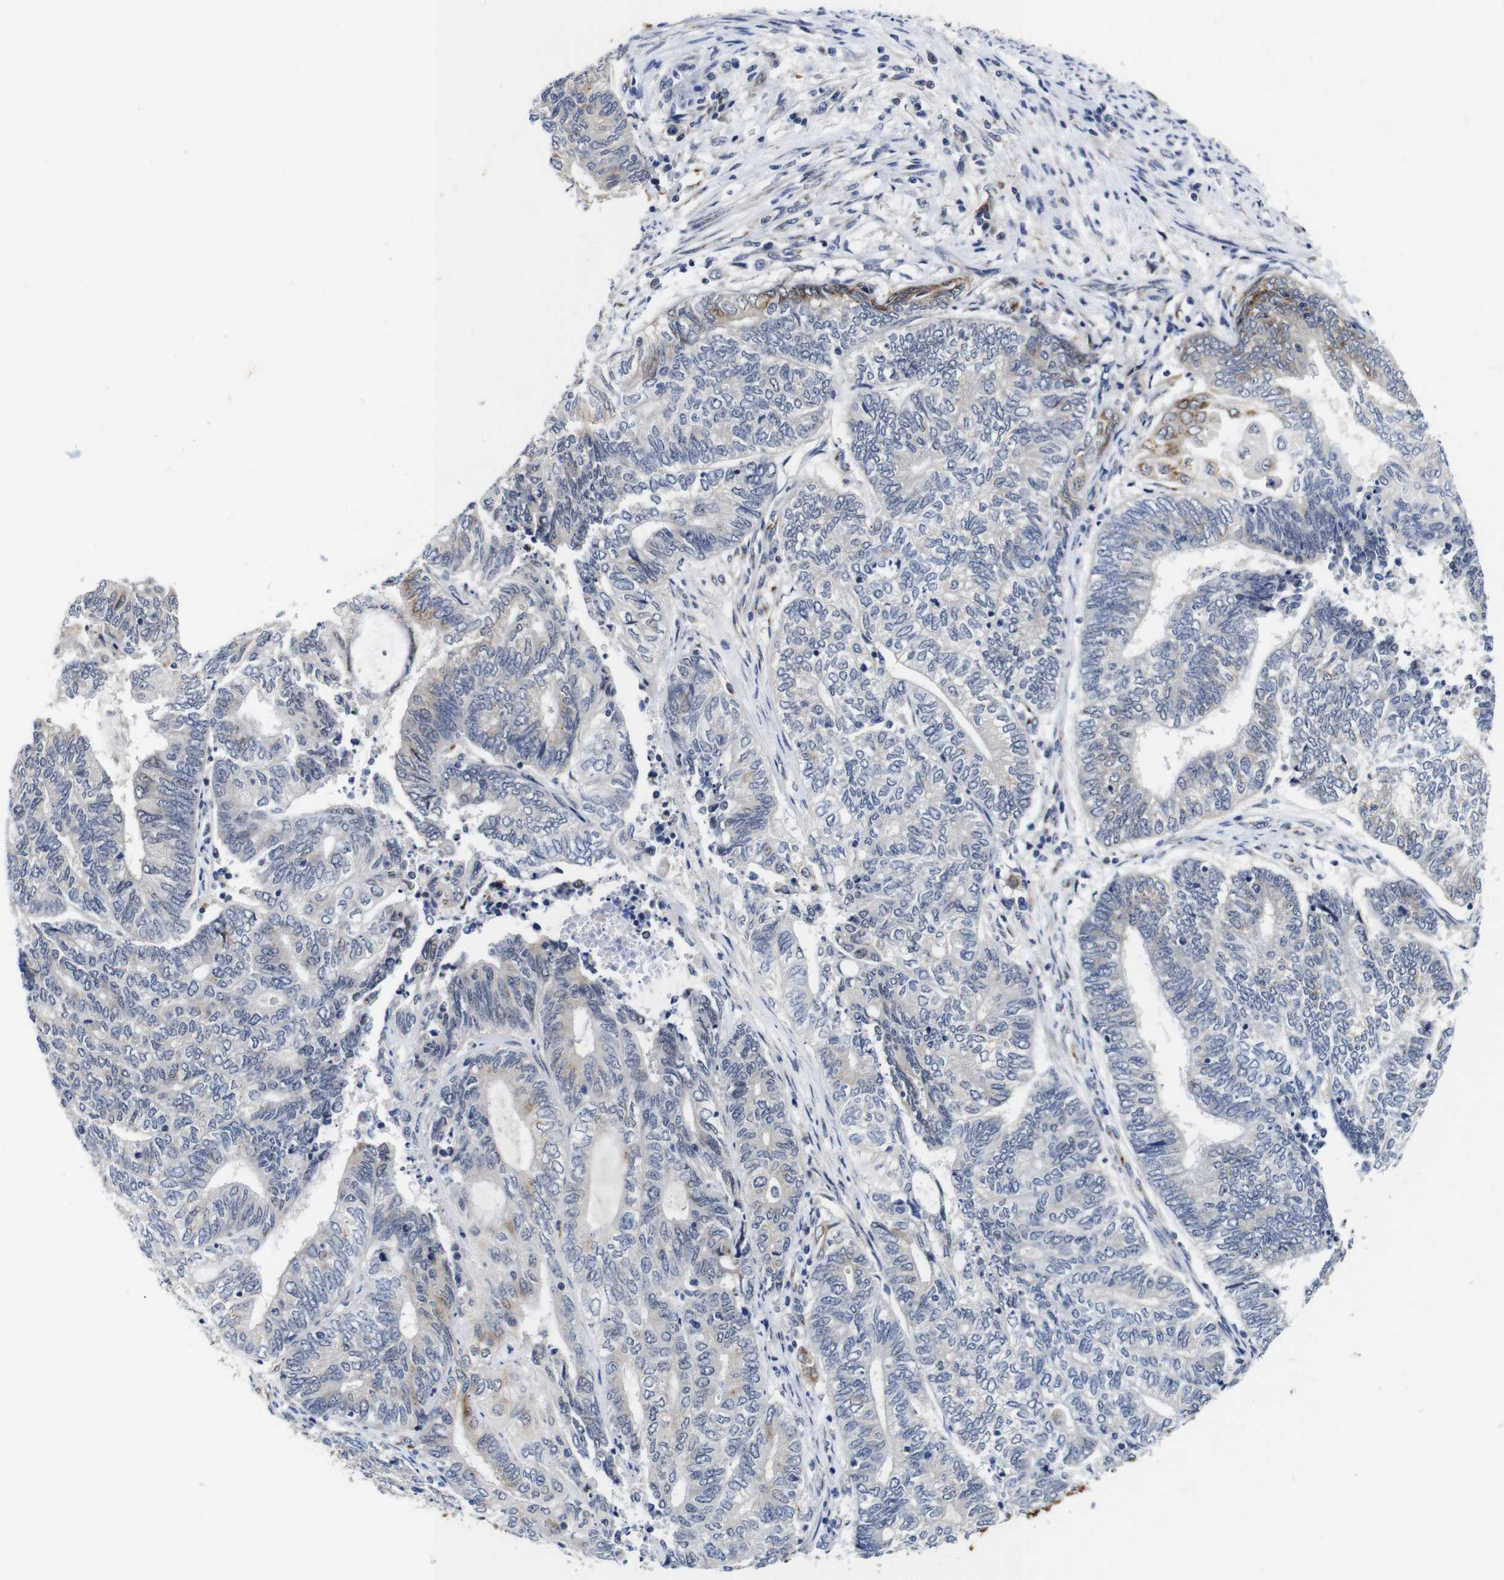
{"staining": {"intensity": "weak", "quantity": "<25%", "location": "cytoplasmic/membranous"}, "tissue": "endometrial cancer", "cell_type": "Tumor cells", "image_type": "cancer", "snomed": [{"axis": "morphology", "description": "Adenocarcinoma, NOS"}, {"axis": "topography", "description": "Uterus"}, {"axis": "topography", "description": "Endometrium"}], "caption": "Immunohistochemical staining of endometrial adenocarcinoma exhibits no significant expression in tumor cells.", "gene": "FURIN", "patient": {"sex": "female", "age": 70}}